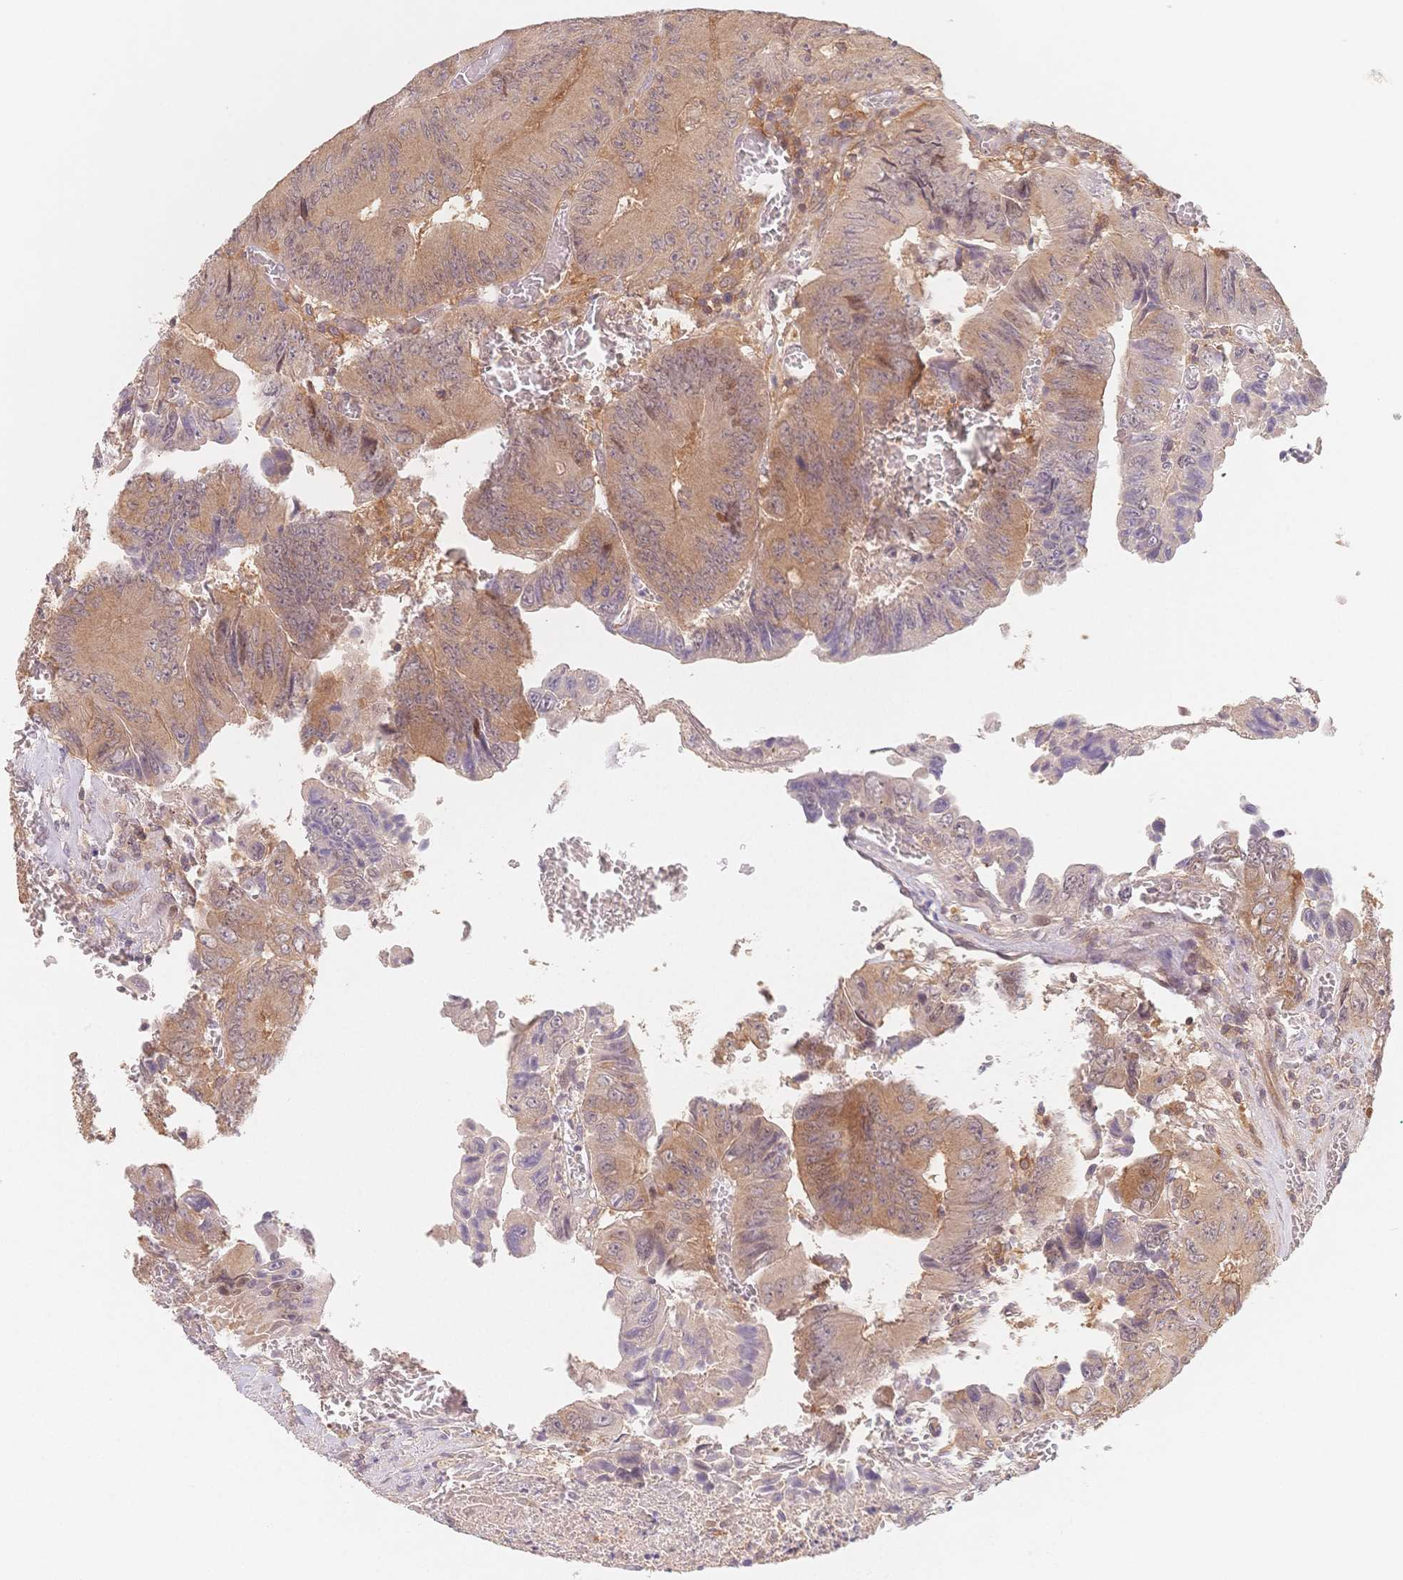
{"staining": {"intensity": "weak", "quantity": "25%-75%", "location": "cytoplasmic/membranous"}, "tissue": "colorectal cancer", "cell_type": "Tumor cells", "image_type": "cancer", "snomed": [{"axis": "morphology", "description": "Adenocarcinoma, NOS"}, {"axis": "topography", "description": "Colon"}], "caption": "Human colorectal cancer (adenocarcinoma) stained for a protein (brown) displays weak cytoplasmic/membranous positive expression in approximately 25%-75% of tumor cells.", "gene": "C12orf75", "patient": {"sex": "female", "age": 84}}